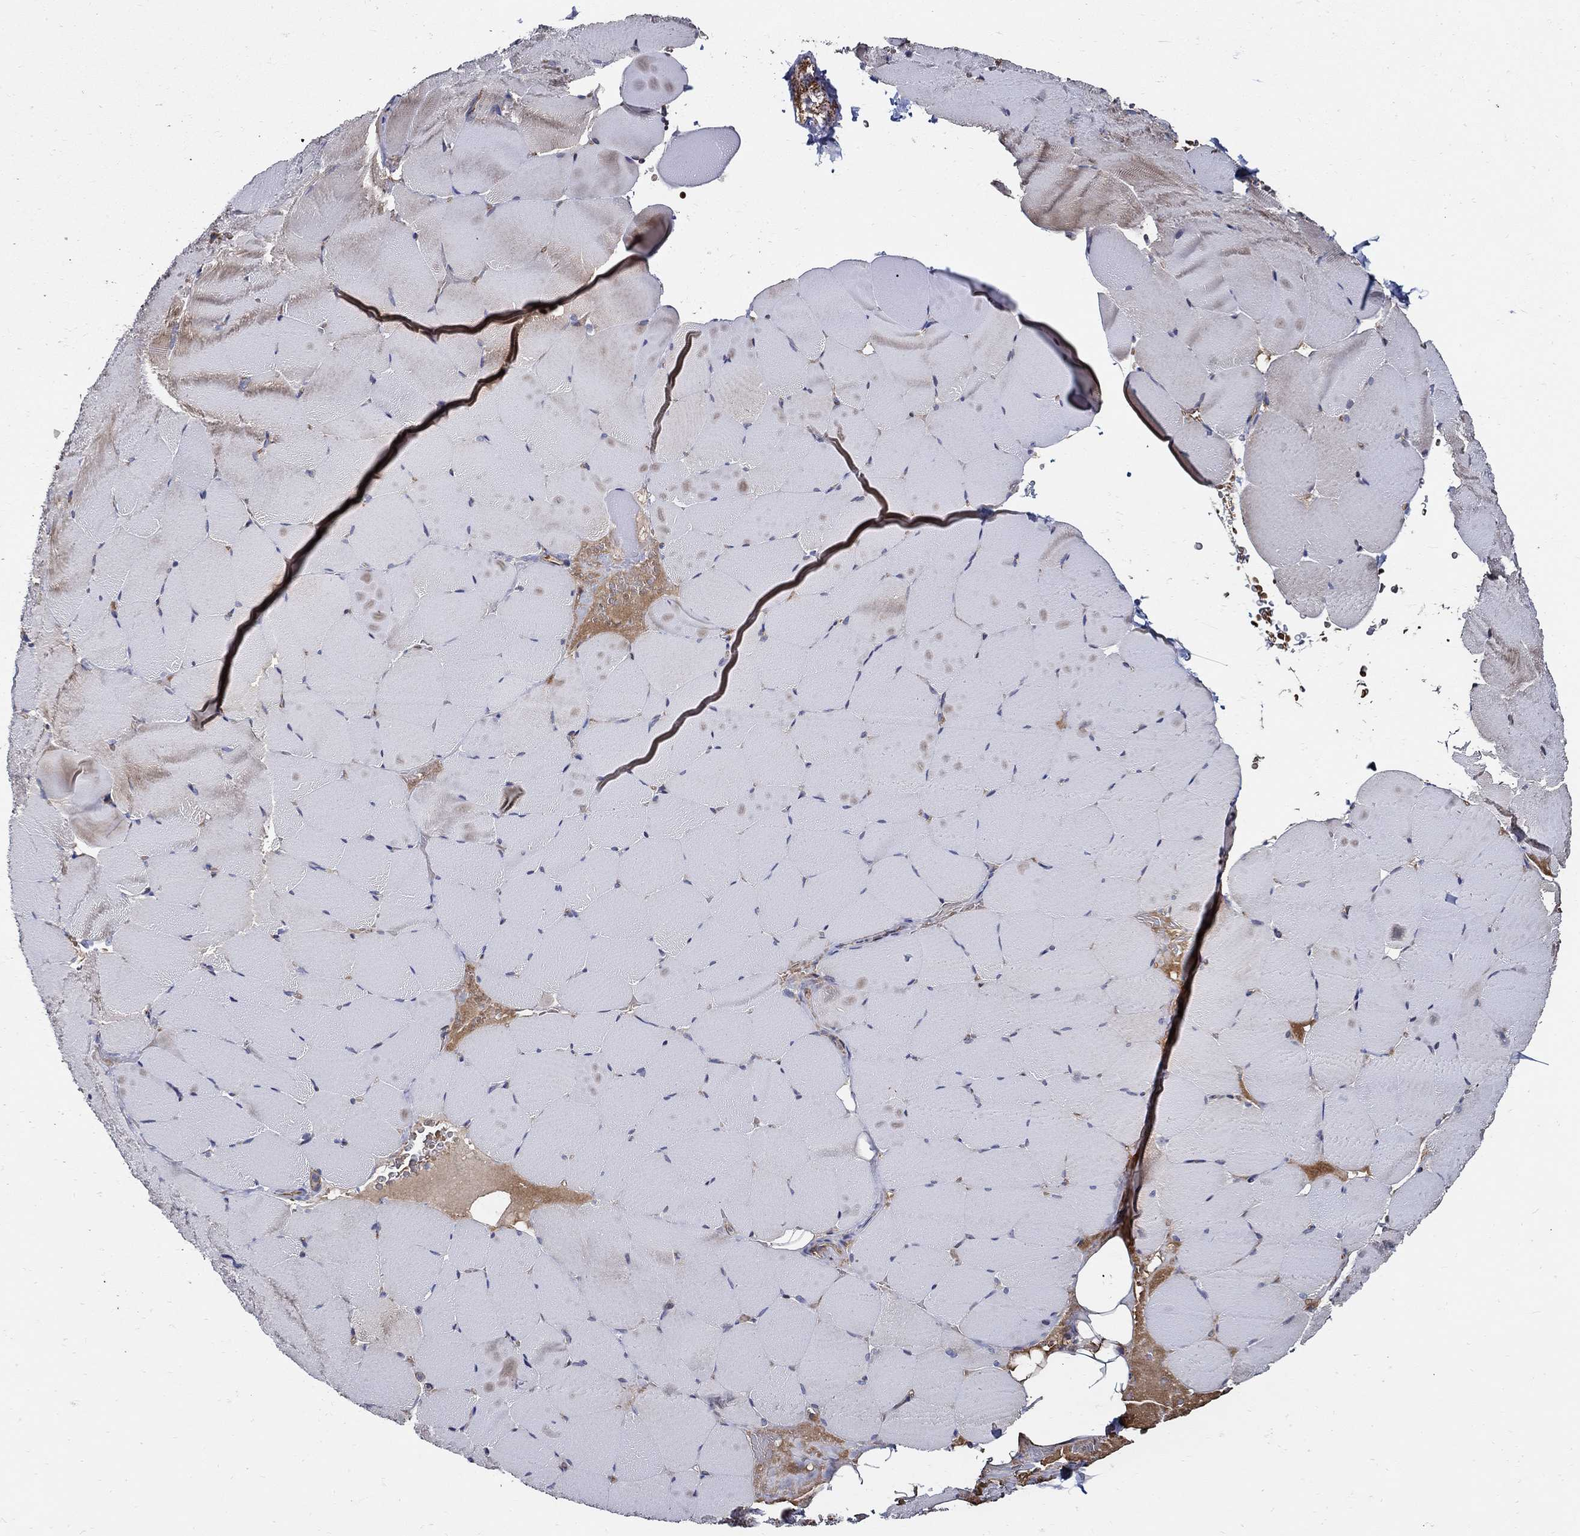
{"staining": {"intensity": "moderate", "quantity": "25%-75%", "location": "cytoplasmic/membranous"}, "tissue": "skeletal muscle", "cell_type": "Myocytes", "image_type": "normal", "snomed": [{"axis": "morphology", "description": "Normal tissue, NOS"}, {"axis": "topography", "description": "Skeletal muscle"}], "caption": "The image exhibits staining of unremarkable skeletal muscle, revealing moderate cytoplasmic/membranous protein staining (brown color) within myocytes.", "gene": "APBB3", "patient": {"sex": "female", "age": 37}}